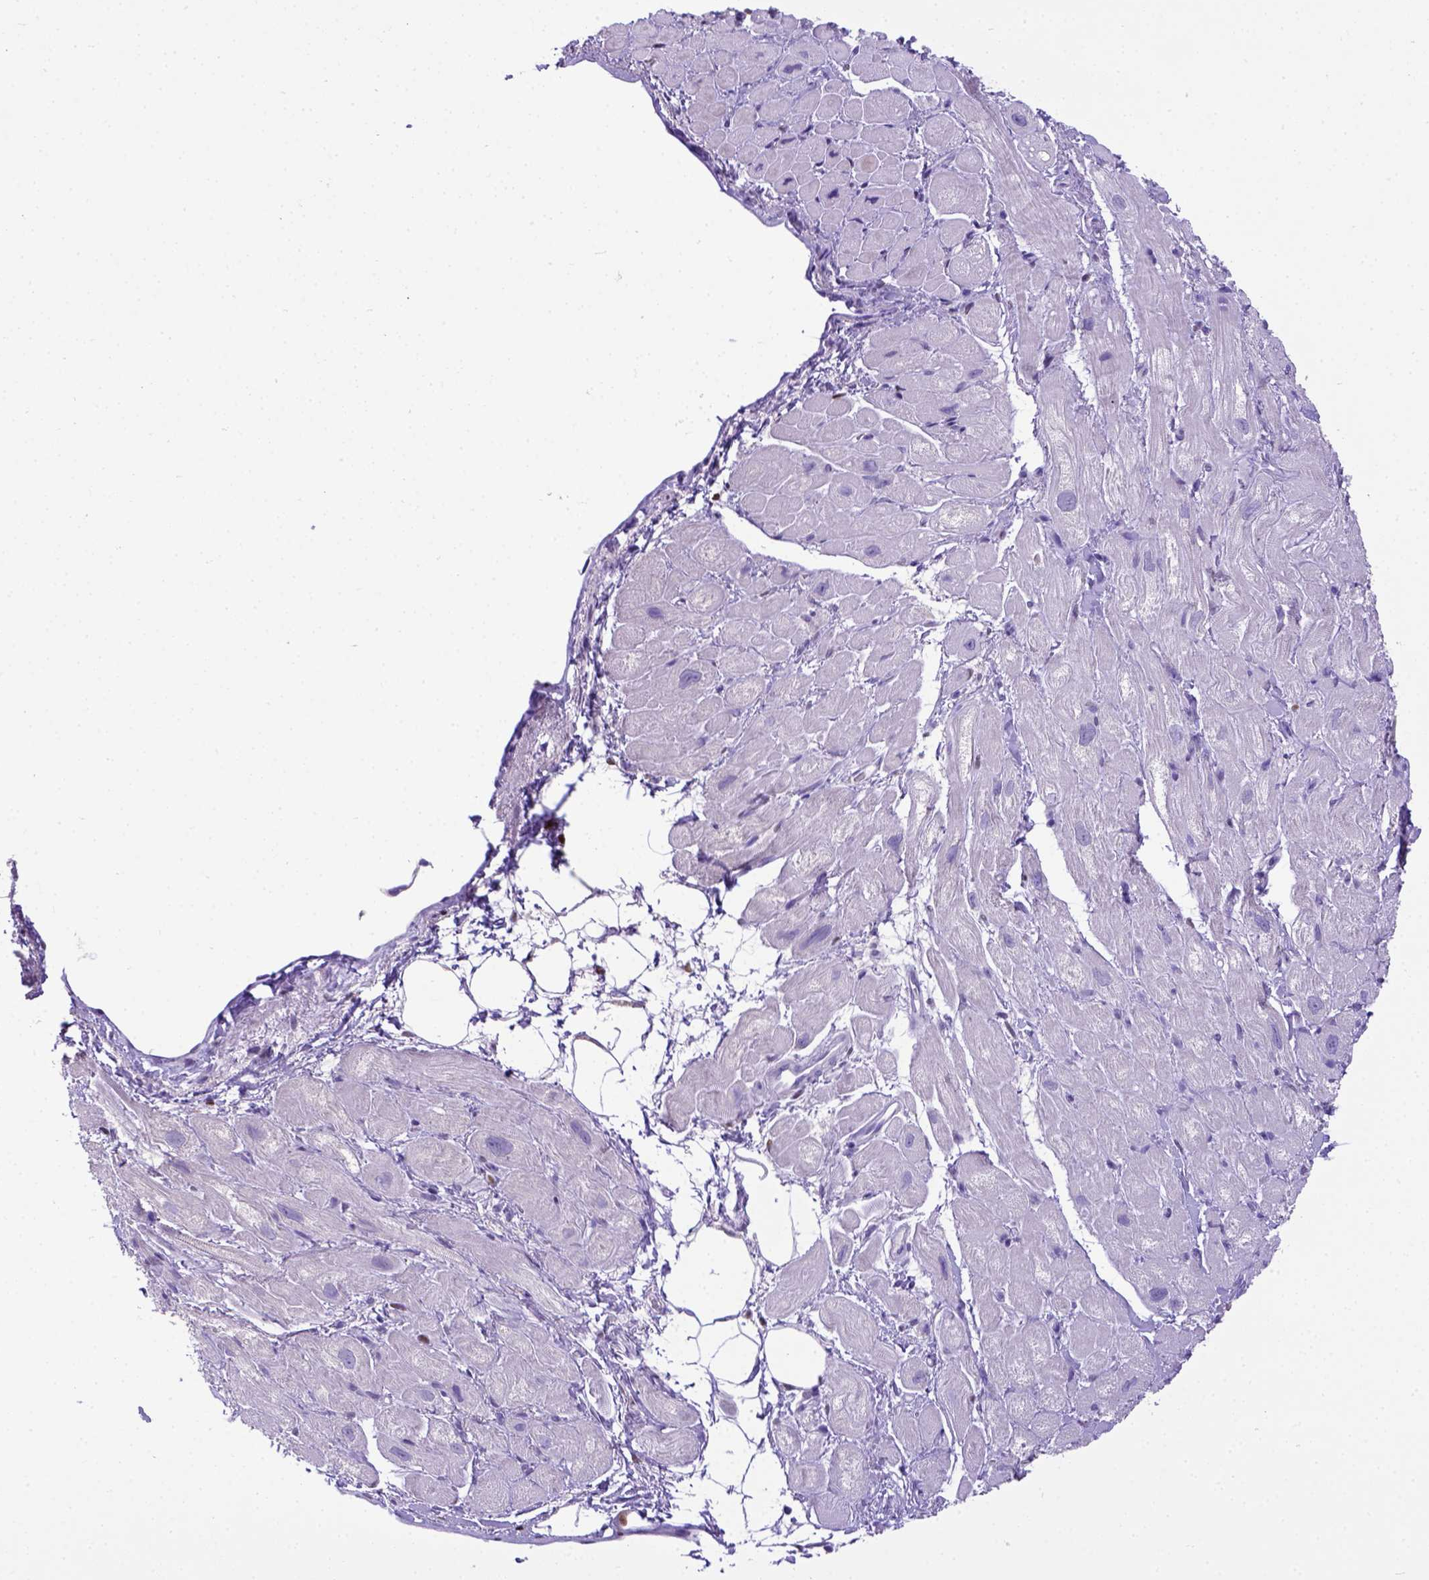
{"staining": {"intensity": "negative", "quantity": "none", "location": "none"}, "tissue": "heart muscle", "cell_type": "Cardiomyocytes", "image_type": "normal", "snomed": [{"axis": "morphology", "description": "Normal tissue, NOS"}, {"axis": "topography", "description": "Heart"}], "caption": "Immunohistochemistry image of unremarkable human heart muscle stained for a protein (brown), which exhibits no positivity in cardiomyocytes.", "gene": "ESR1", "patient": {"sex": "female", "age": 69}}